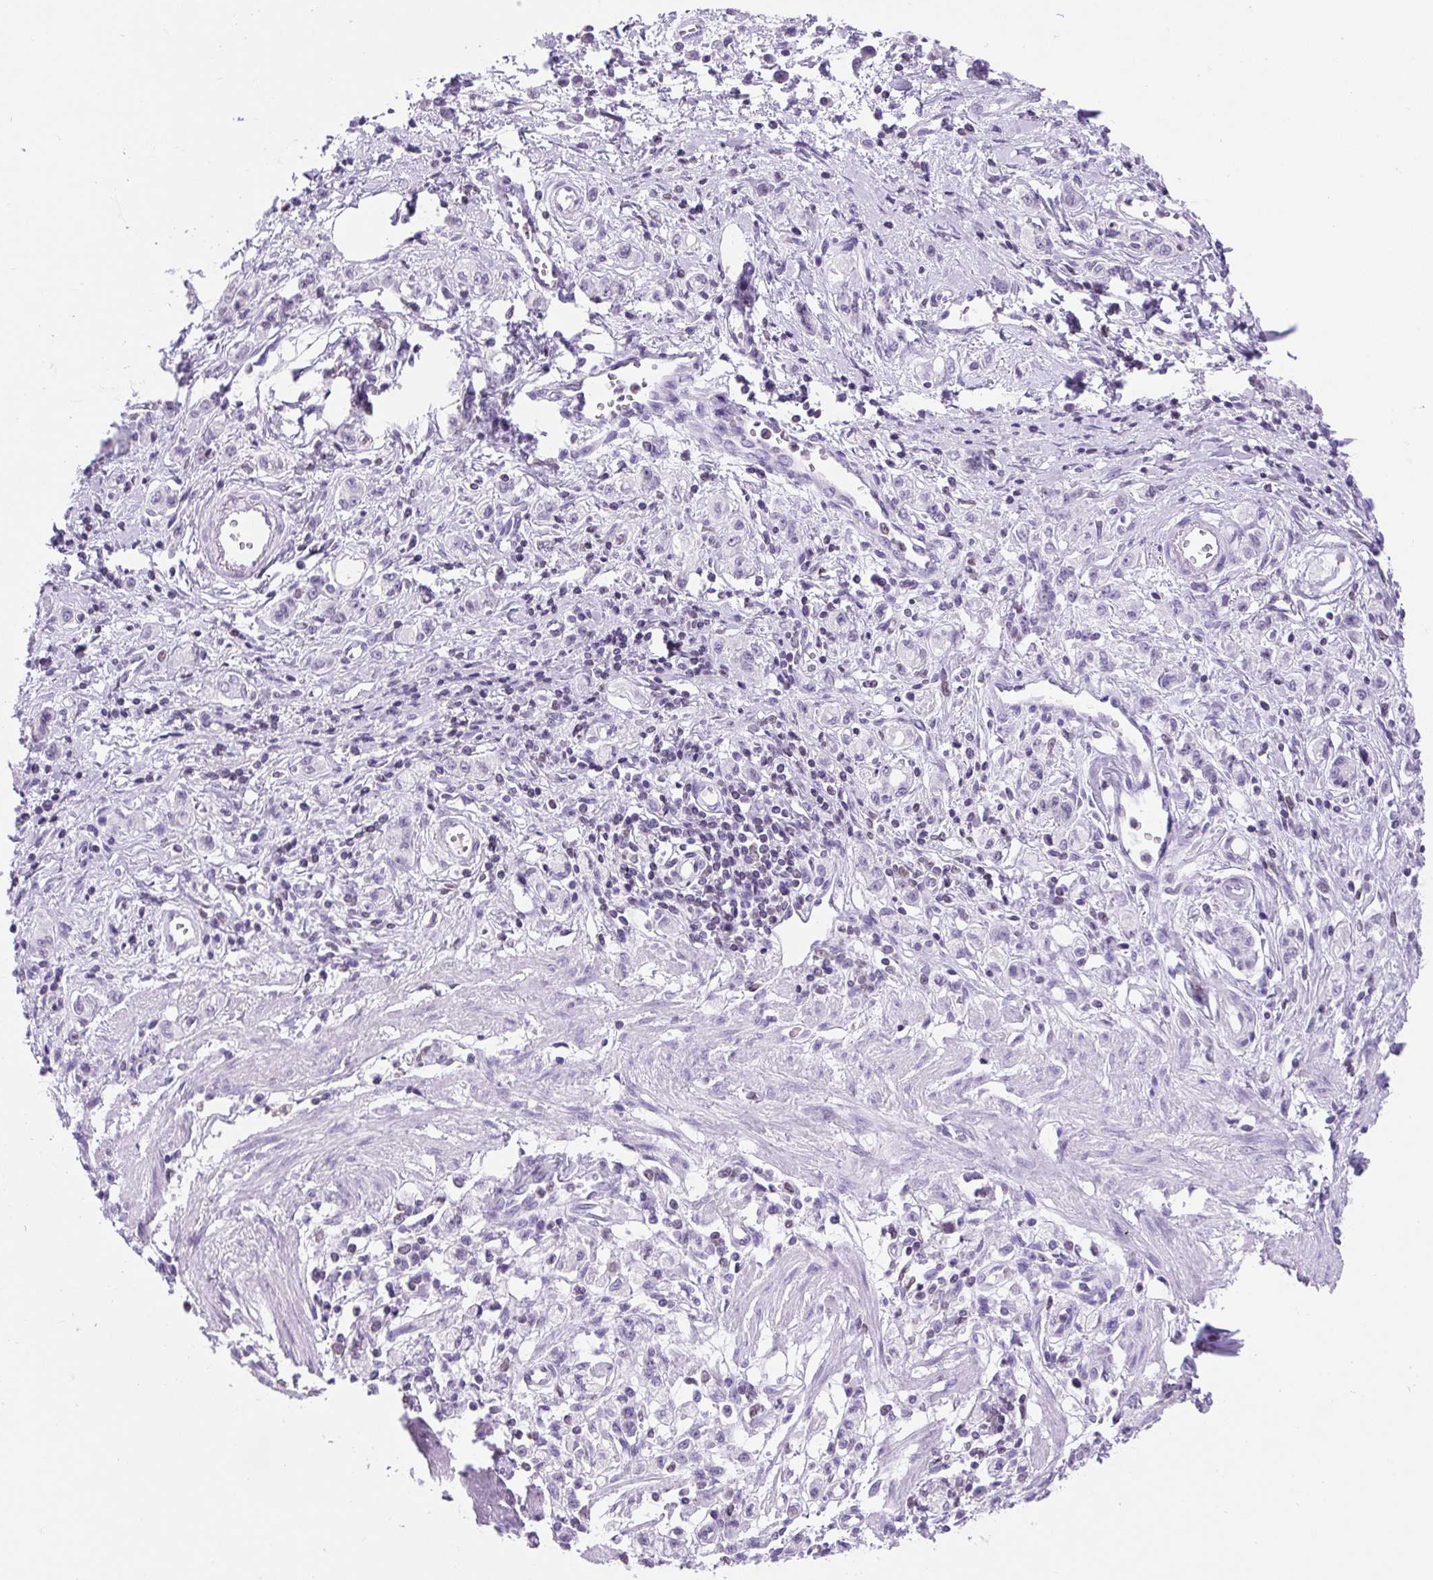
{"staining": {"intensity": "negative", "quantity": "none", "location": "none"}, "tissue": "stomach cancer", "cell_type": "Tumor cells", "image_type": "cancer", "snomed": [{"axis": "morphology", "description": "Adenocarcinoma, NOS"}, {"axis": "topography", "description": "Stomach"}], "caption": "Immunohistochemical staining of human stomach cancer (adenocarcinoma) exhibits no significant expression in tumor cells. The staining was performed using DAB (3,3'-diaminobenzidine) to visualize the protein expression in brown, while the nuclei were stained in blue with hematoxylin (Magnification: 20x).", "gene": "VPREB1", "patient": {"sex": "male", "age": 77}}